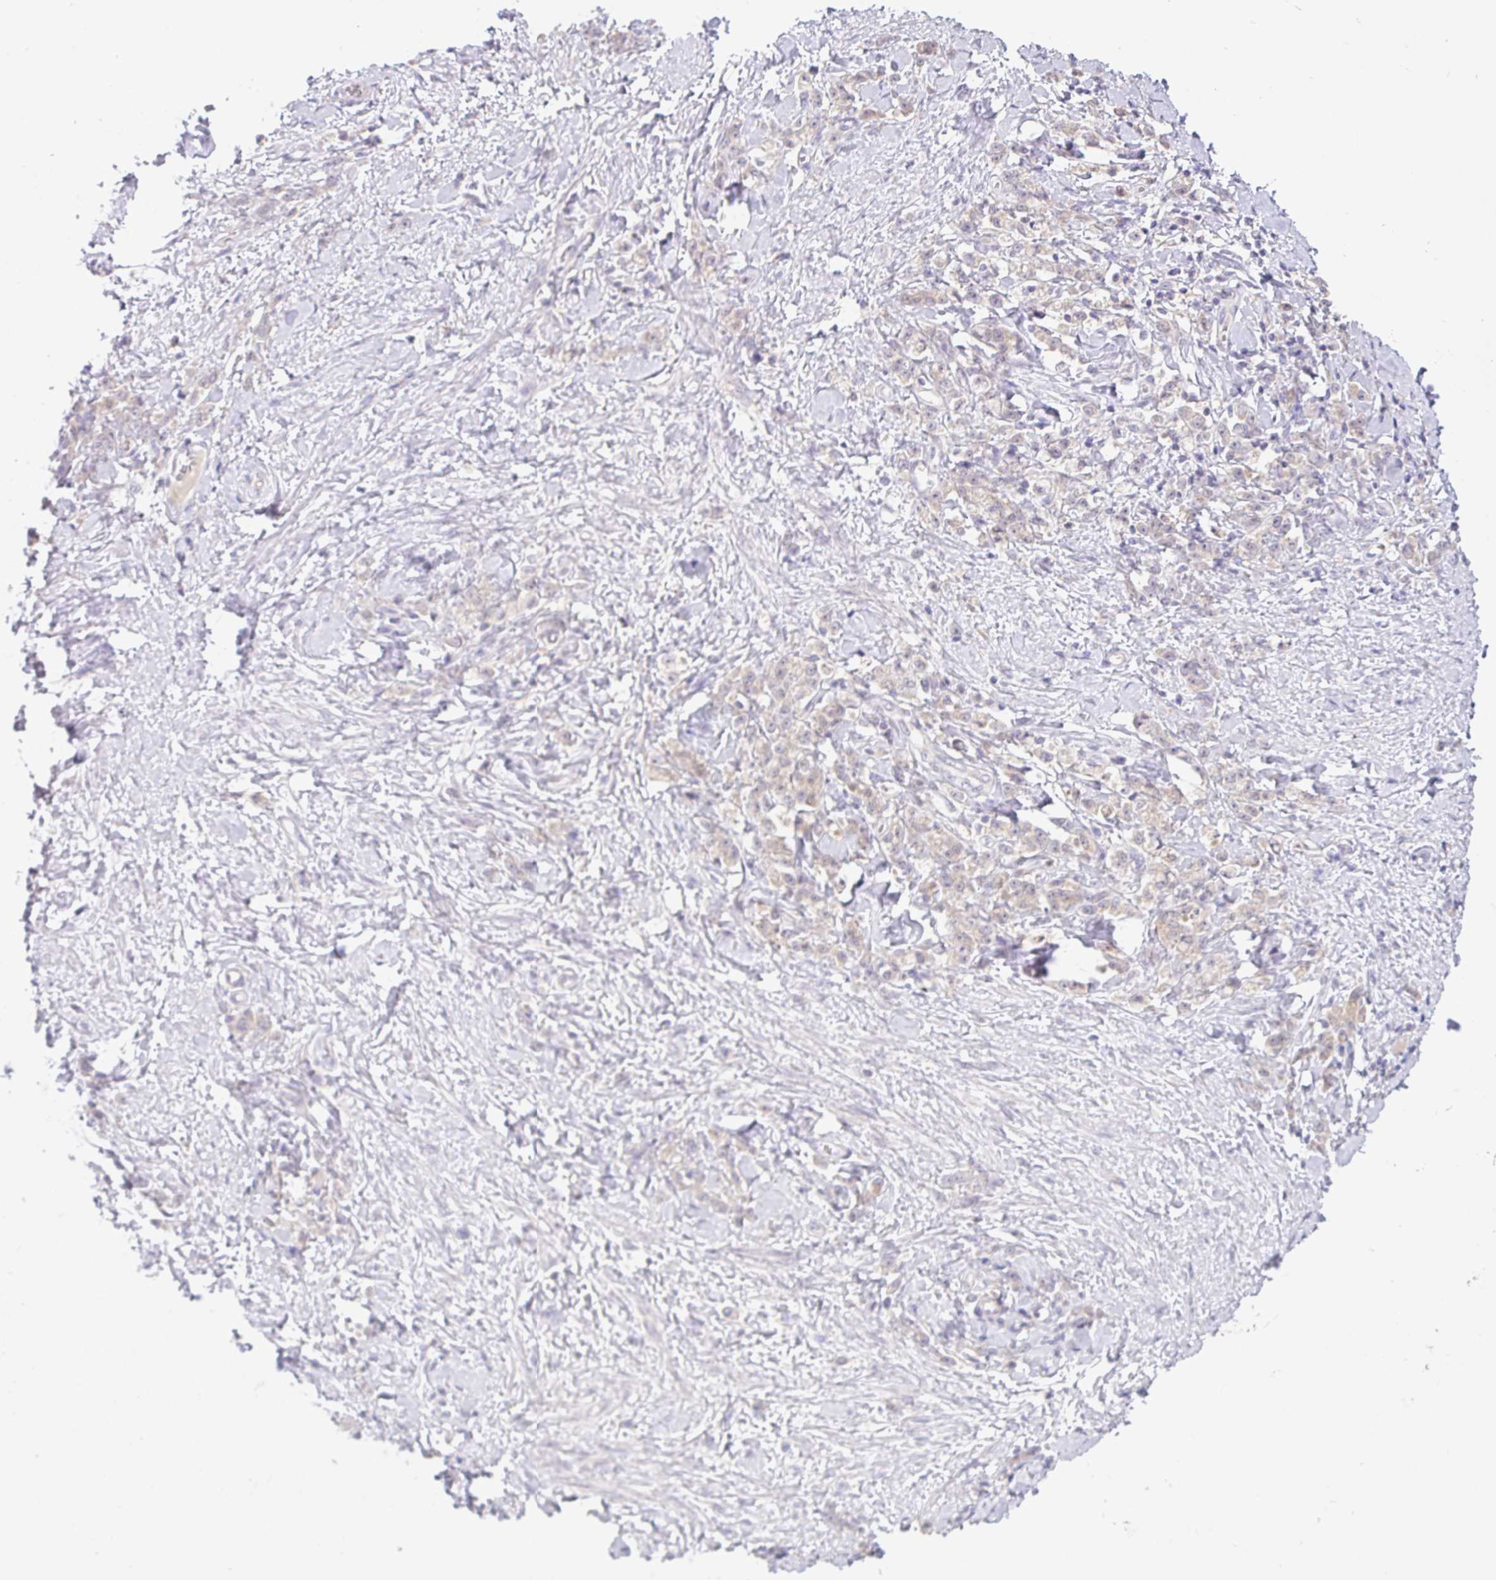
{"staining": {"intensity": "weak", "quantity": ">75%", "location": "cytoplasmic/membranous"}, "tissue": "stomach cancer", "cell_type": "Tumor cells", "image_type": "cancer", "snomed": [{"axis": "morphology", "description": "Normal tissue, NOS"}, {"axis": "morphology", "description": "Adenocarcinoma, NOS"}, {"axis": "topography", "description": "Stomach"}], "caption": "There is low levels of weak cytoplasmic/membranous staining in tumor cells of stomach cancer (adenocarcinoma), as demonstrated by immunohistochemical staining (brown color).", "gene": "DERL2", "patient": {"sex": "male", "age": 82}}